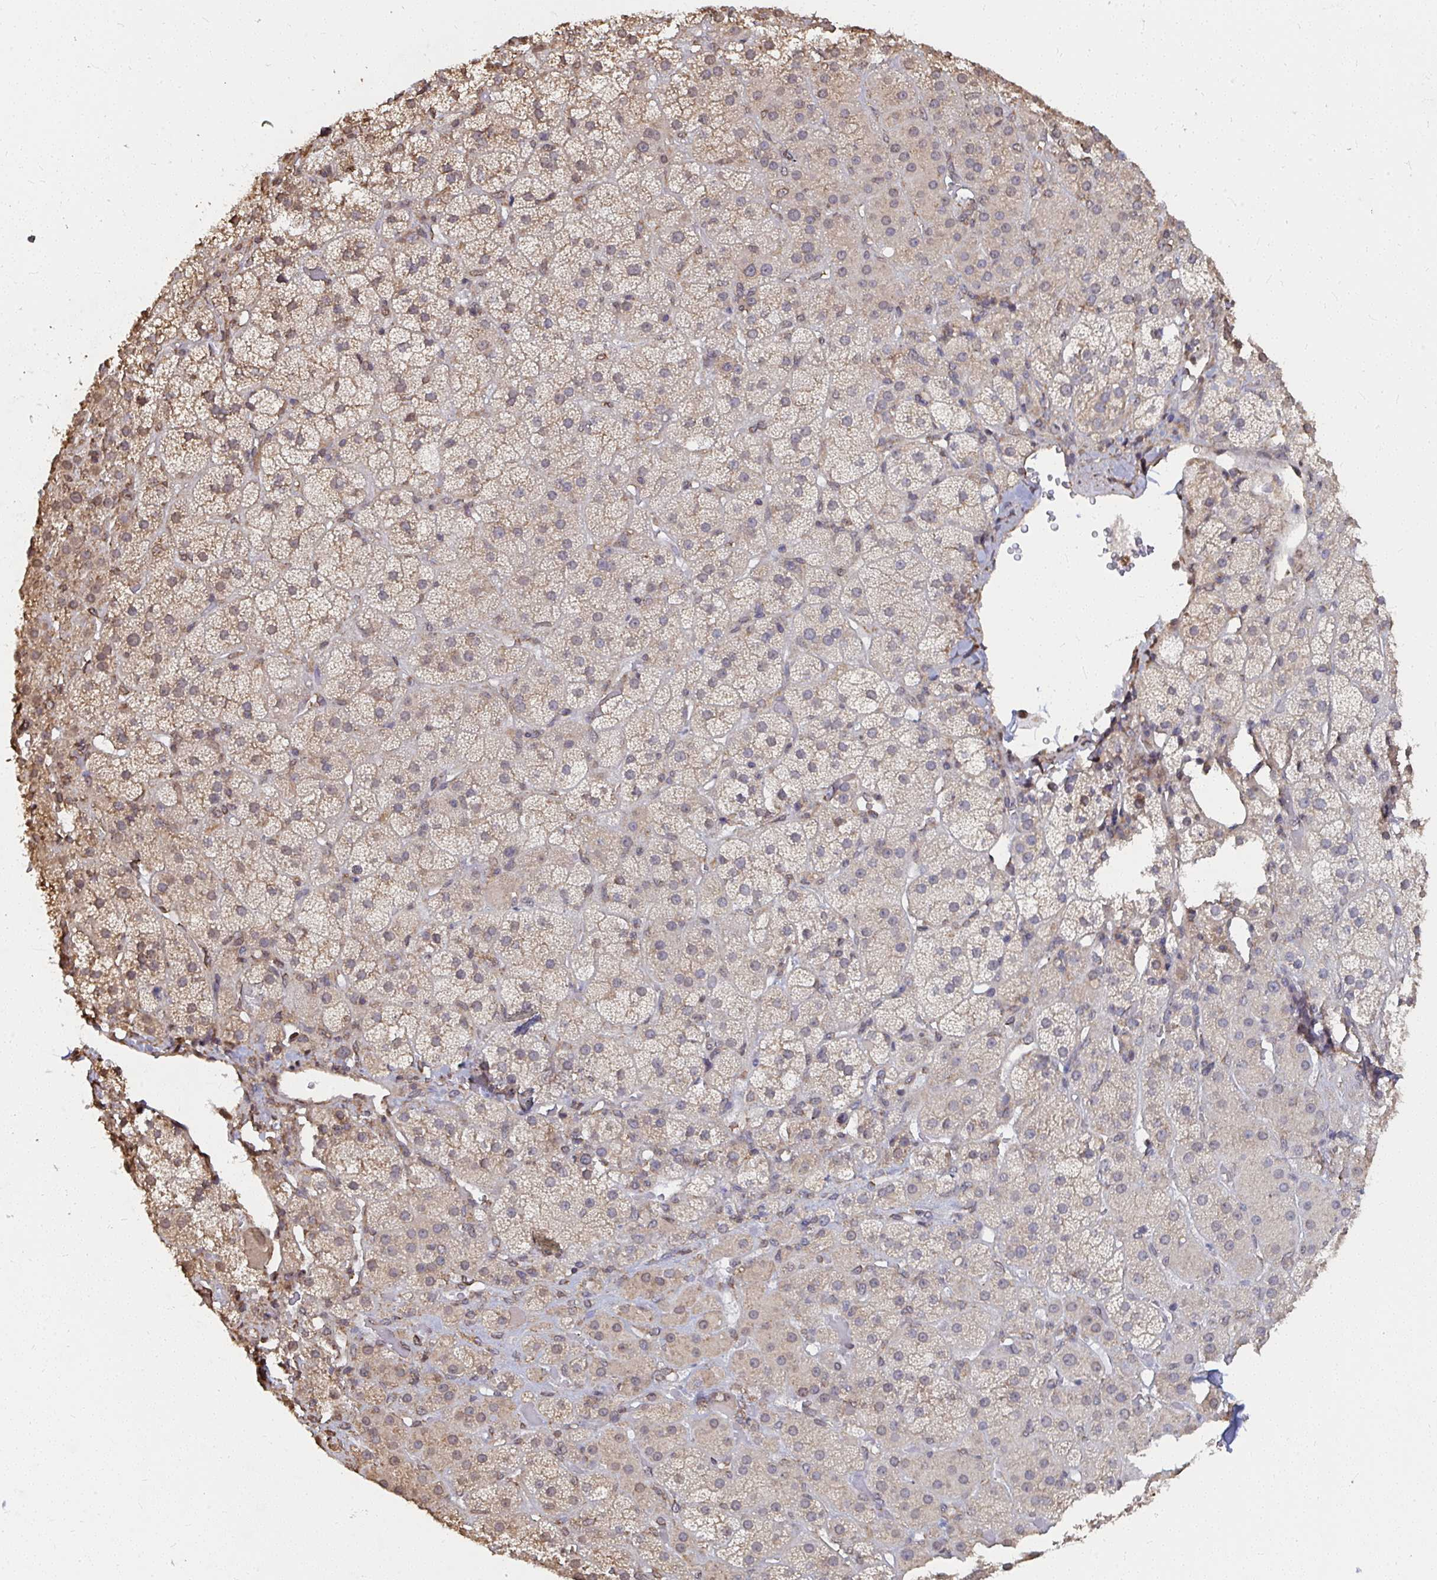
{"staining": {"intensity": "weak", "quantity": ">75%", "location": "cytoplasmic/membranous"}, "tissue": "adrenal gland", "cell_type": "Glandular cells", "image_type": "normal", "snomed": [{"axis": "morphology", "description": "Normal tissue, NOS"}, {"axis": "topography", "description": "Adrenal gland"}], "caption": "Protein analysis of normal adrenal gland displays weak cytoplasmic/membranous staining in approximately >75% of glandular cells.", "gene": "SYNCRIP", "patient": {"sex": "male", "age": 57}}